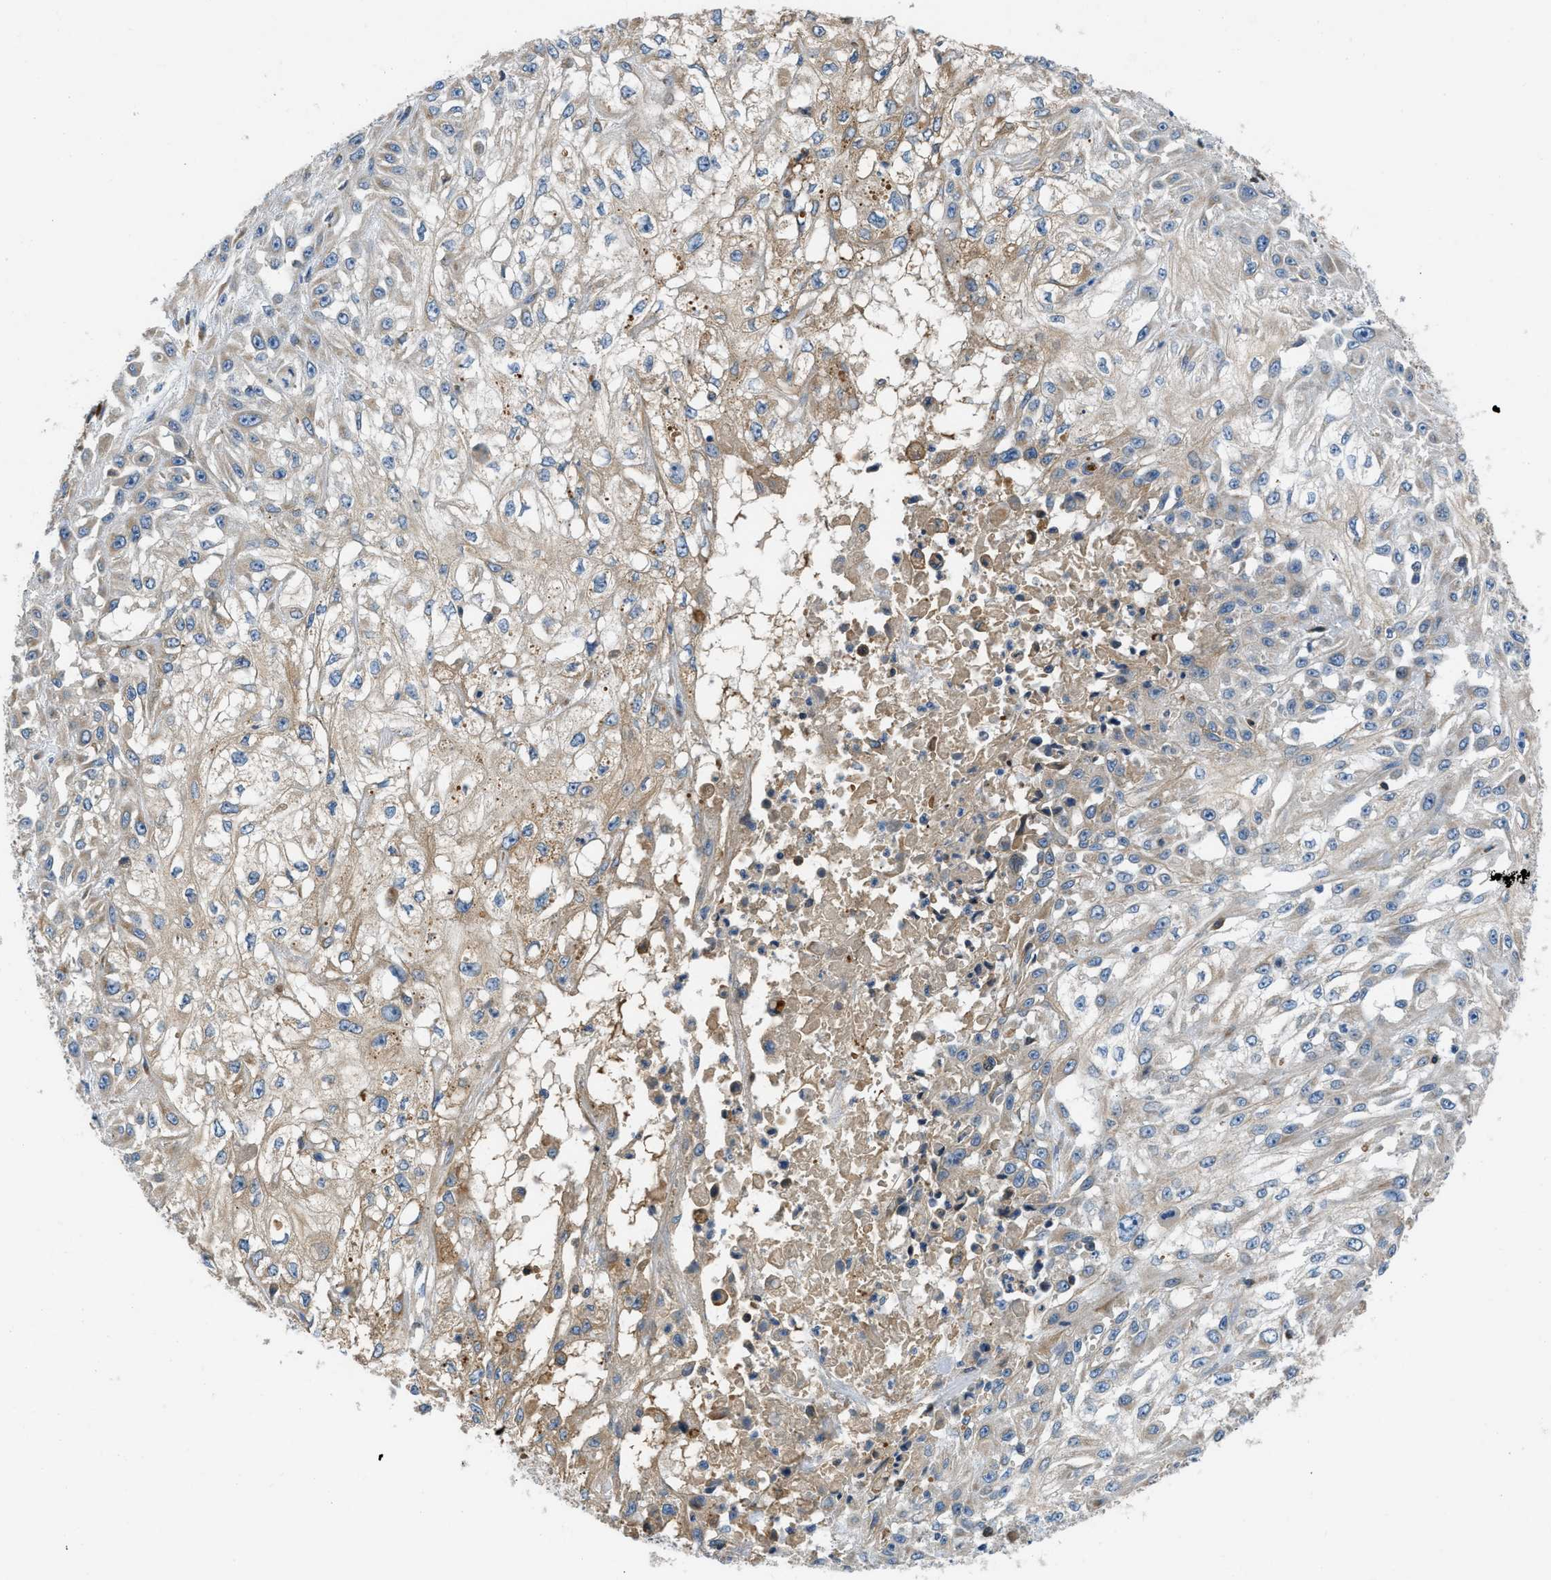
{"staining": {"intensity": "weak", "quantity": ">75%", "location": "cytoplasmic/membranous"}, "tissue": "skin cancer", "cell_type": "Tumor cells", "image_type": "cancer", "snomed": [{"axis": "morphology", "description": "Squamous cell carcinoma, NOS"}, {"axis": "morphology", "description": "Squamous cell carcinoma, metastatic, NOS"}, {"axis": "topography", "description": "Skin"}, {"axis": "topography", "description": "Lymph node"}], "caption": "Immunohistochemistry (IHC) (DAB (3,3'-diaminobenzidine)) staining of human skin cancer (squamous cell carcinoma) demonstrates weak cytoplasmic/membranous protein positivity in about >75% of tumor cells.", "gene": "GGCX", "patient": {"sex": "male", "age": 75}}